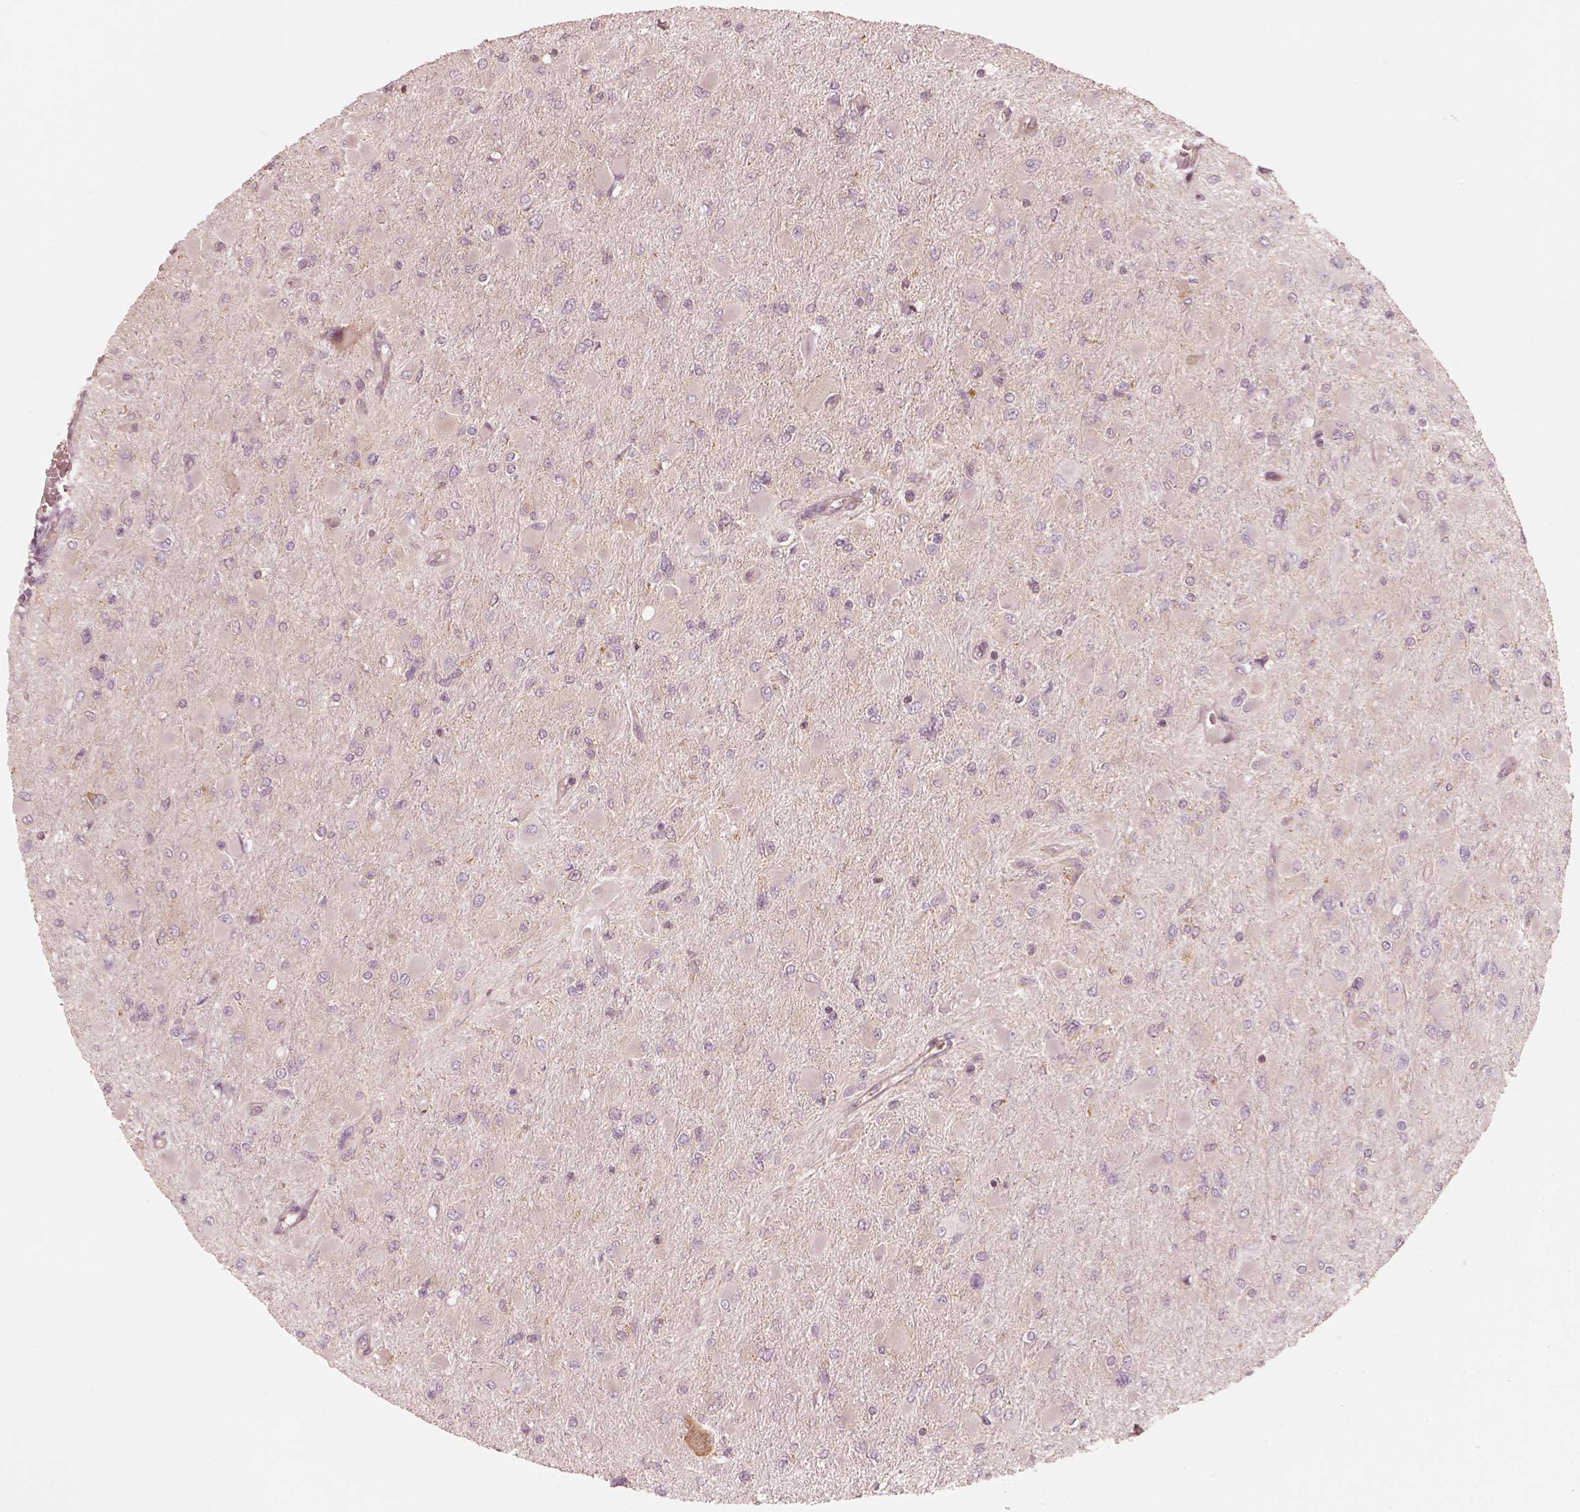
{"staining": {"intensity": "negative", "quantity": "none", "location": "none"}, "tissue": "glioma", "cell_type": "Tumor cells", "image_type": "cancer", "snomed": [{"axis": "morphology", "description": "Glioma, malignant, High grade"}, {"axis": "topography", "description": "Cerebral cortex"}], "caption": "The micrograph displays no staining of tumor cells in high-grade glioma (malignant).", "gene": "CNOT2", "patient": {"sex": "female", "age": 36}}